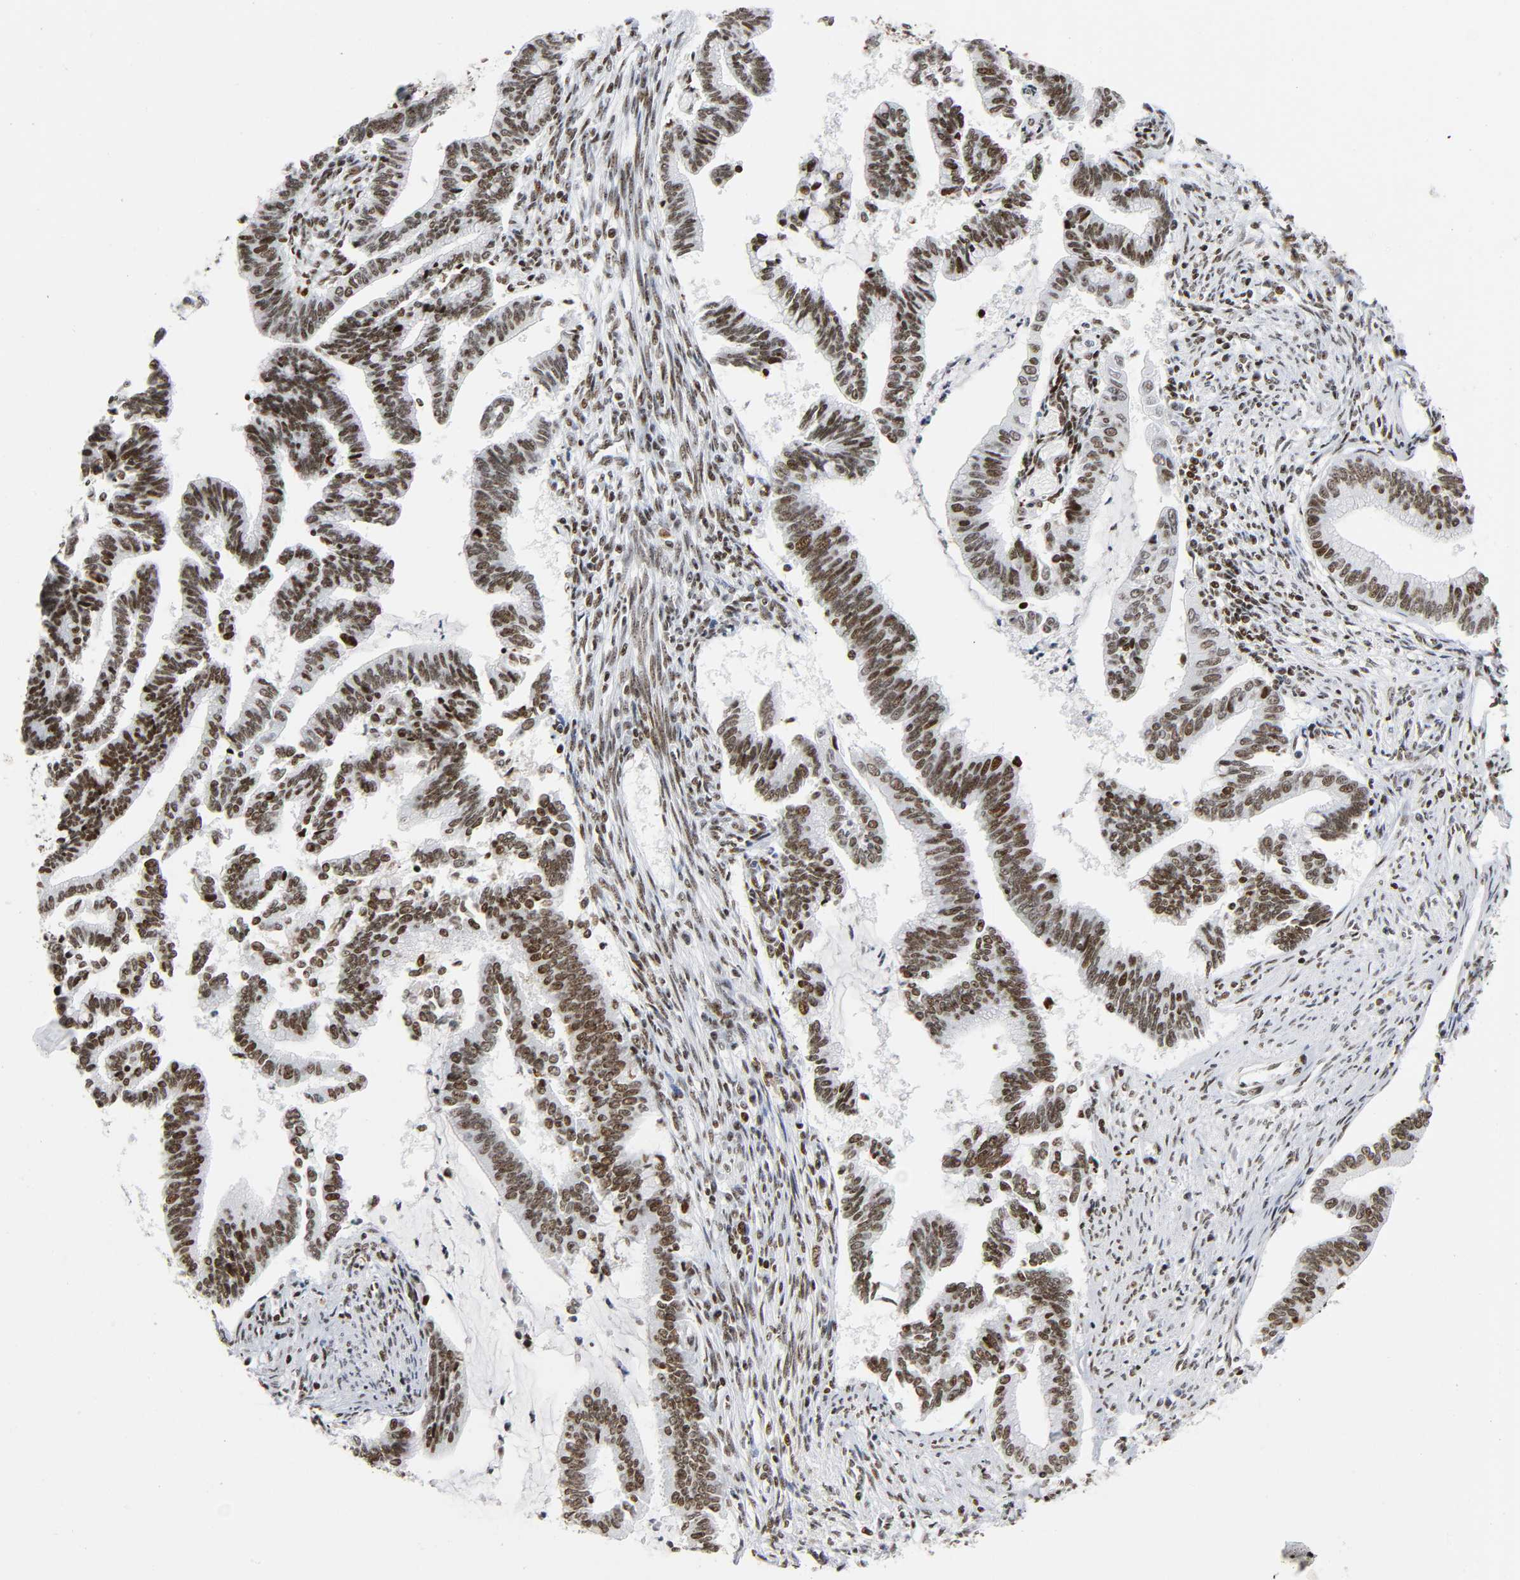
{"staining": {"intensity": "moderate", "quantity": ">75%", "location": "nuclear"}, "tissue": "cervical cancer", "cell_type": "Tumor cells", "image_type": "cancer", "snomed": [{"axis": "morphology", "description": "Adenocarcinoma, NOS"}, {"axis": "topography", "description": "Cervix"}], "caption": "Brown immunohistochemical staining in adenocarcinoma (cervical) exhibits moderate nuclear staining in about >75% of tumor cells.", "gene": "UBTF", "patient": {"sex": "female", "age": 36}}